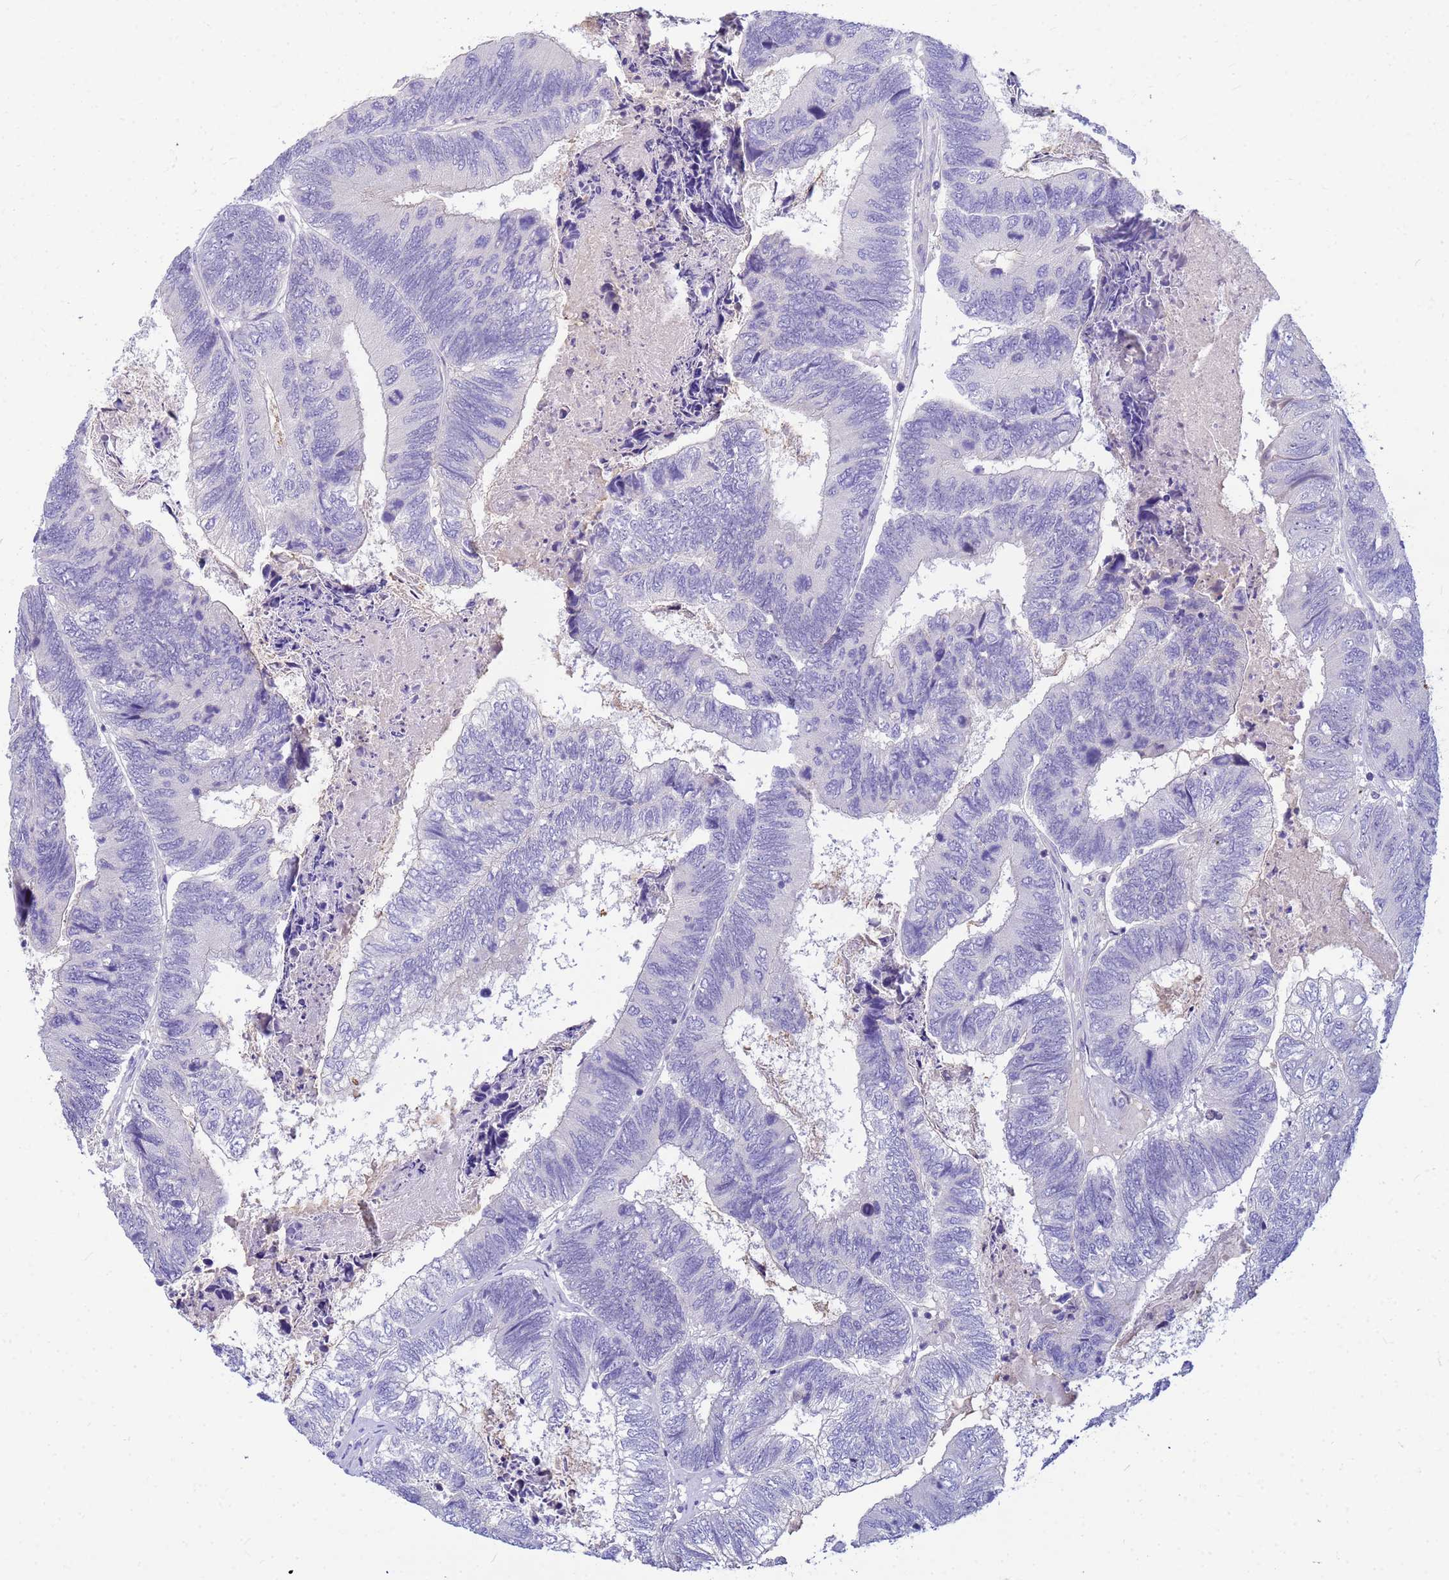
{"staining": {"intensity": "negative", "quantity": "none", "location": "none"}, "tissue": "colorectal cancer", "cell_type": "Tumor cells", "image_type": "cancer", "snomed": [{"axis": "morphology", "description": "Adenocarcinoma, NOS"}, {"axis": "topography", "description": "Colon"}], "caption": "Tumor cells are negative for protein expression in human colorectal cancer.", "gene": "DPRX", "patient": {"sex": "female", "age": 67}}